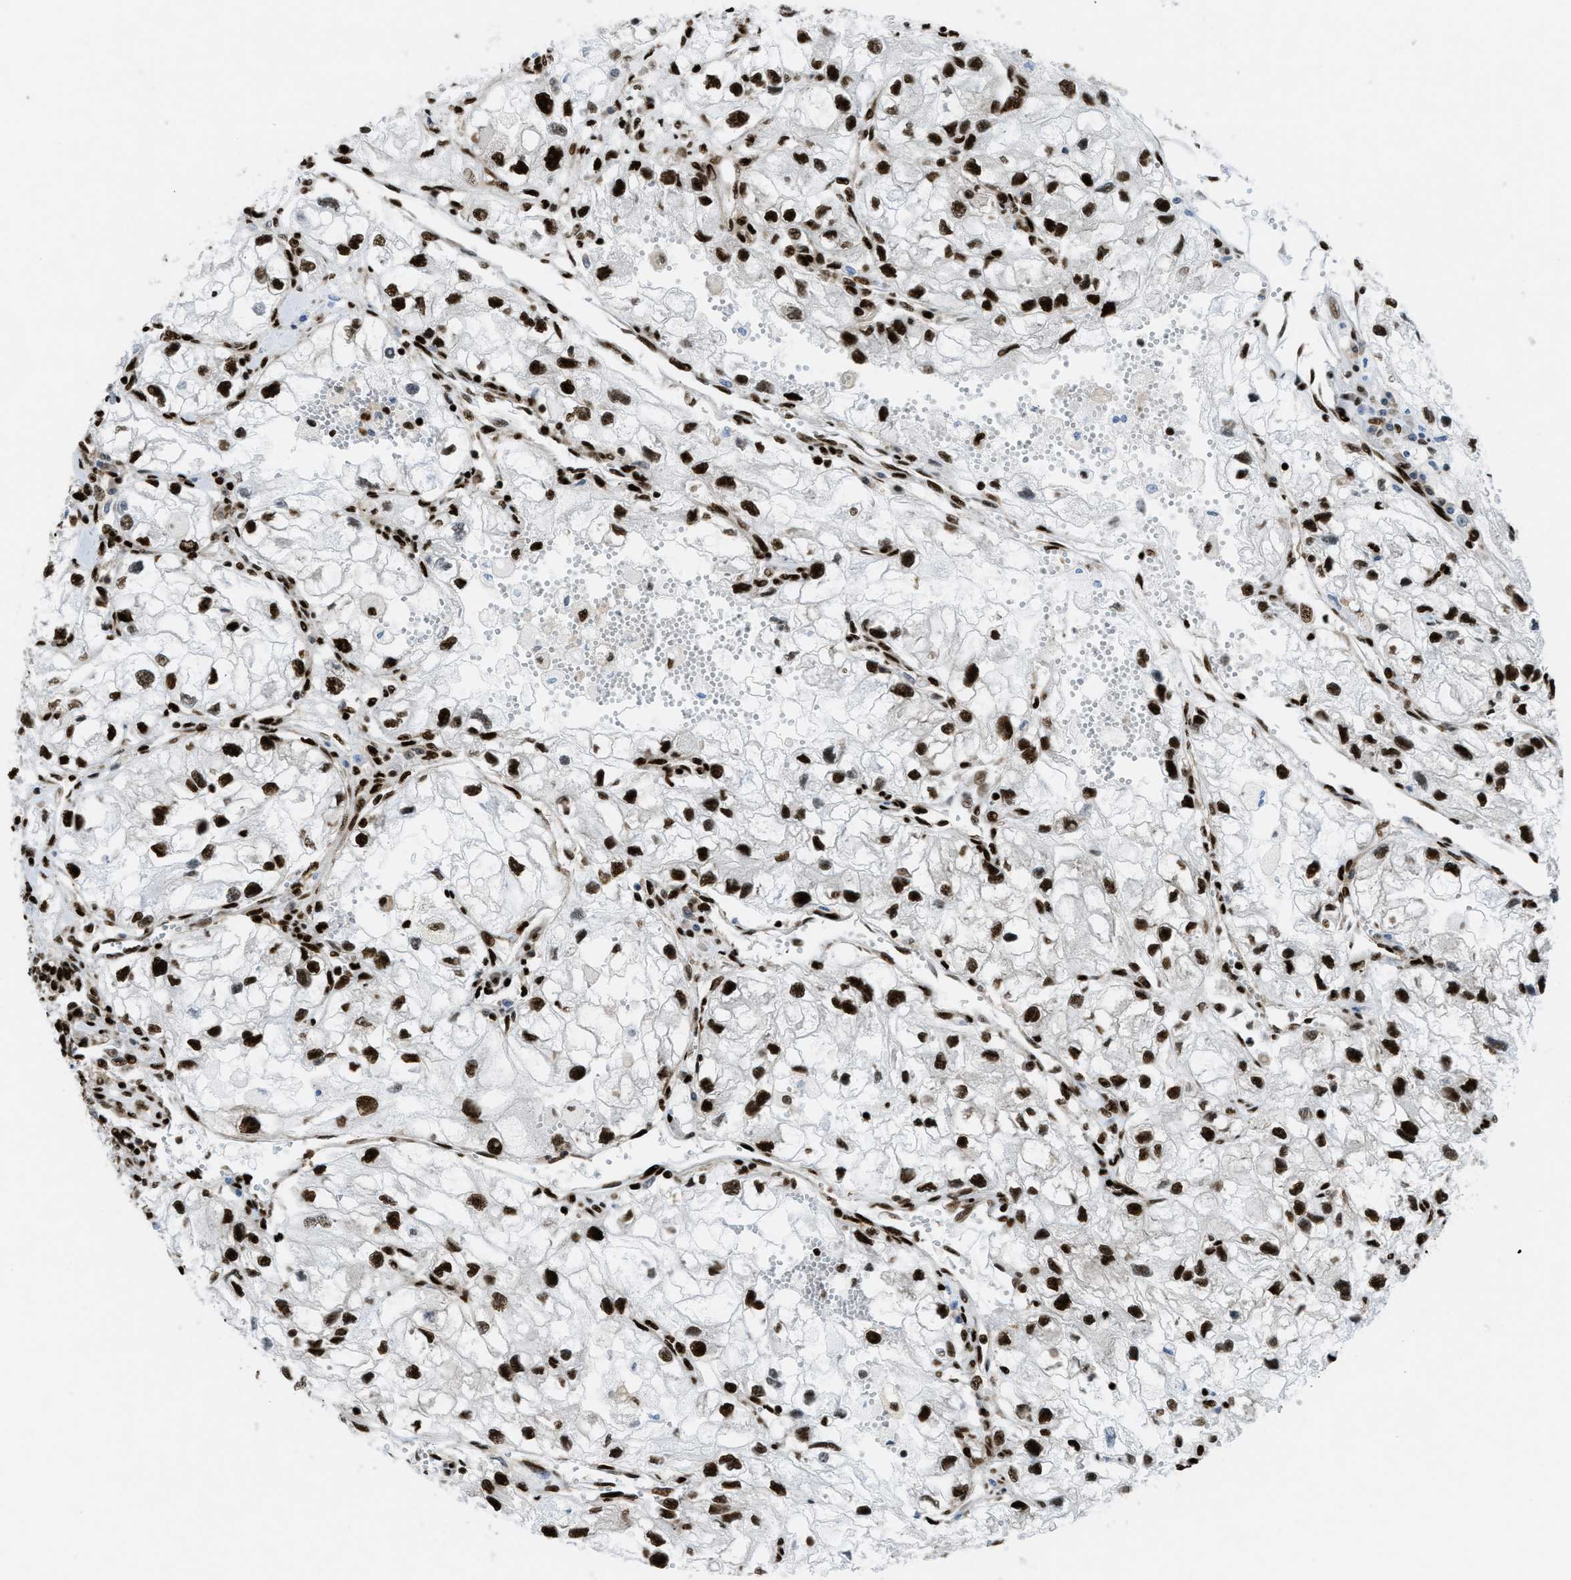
{"staining": {"intensity": "strong", "quantity": ">75%", "location": "nuclear"}, "tissue": "renal cancer", "cell_type": "Tumor cells", "image_type": "cancer", "snomed": [{"axis": "morphology", "description": "Adenocarcinoma, NOS"}, {"axis": "topography", "description": "Kidney"}], "caption": "DAB (3,3'-diaminobenzidine) immunohistochemical staining of renal cancer exhibits strong nuclear protein expression in approximately >75% of tumor cells.", "gene": "ZNF207", "patient": {"sex": "female", "age": 70}}